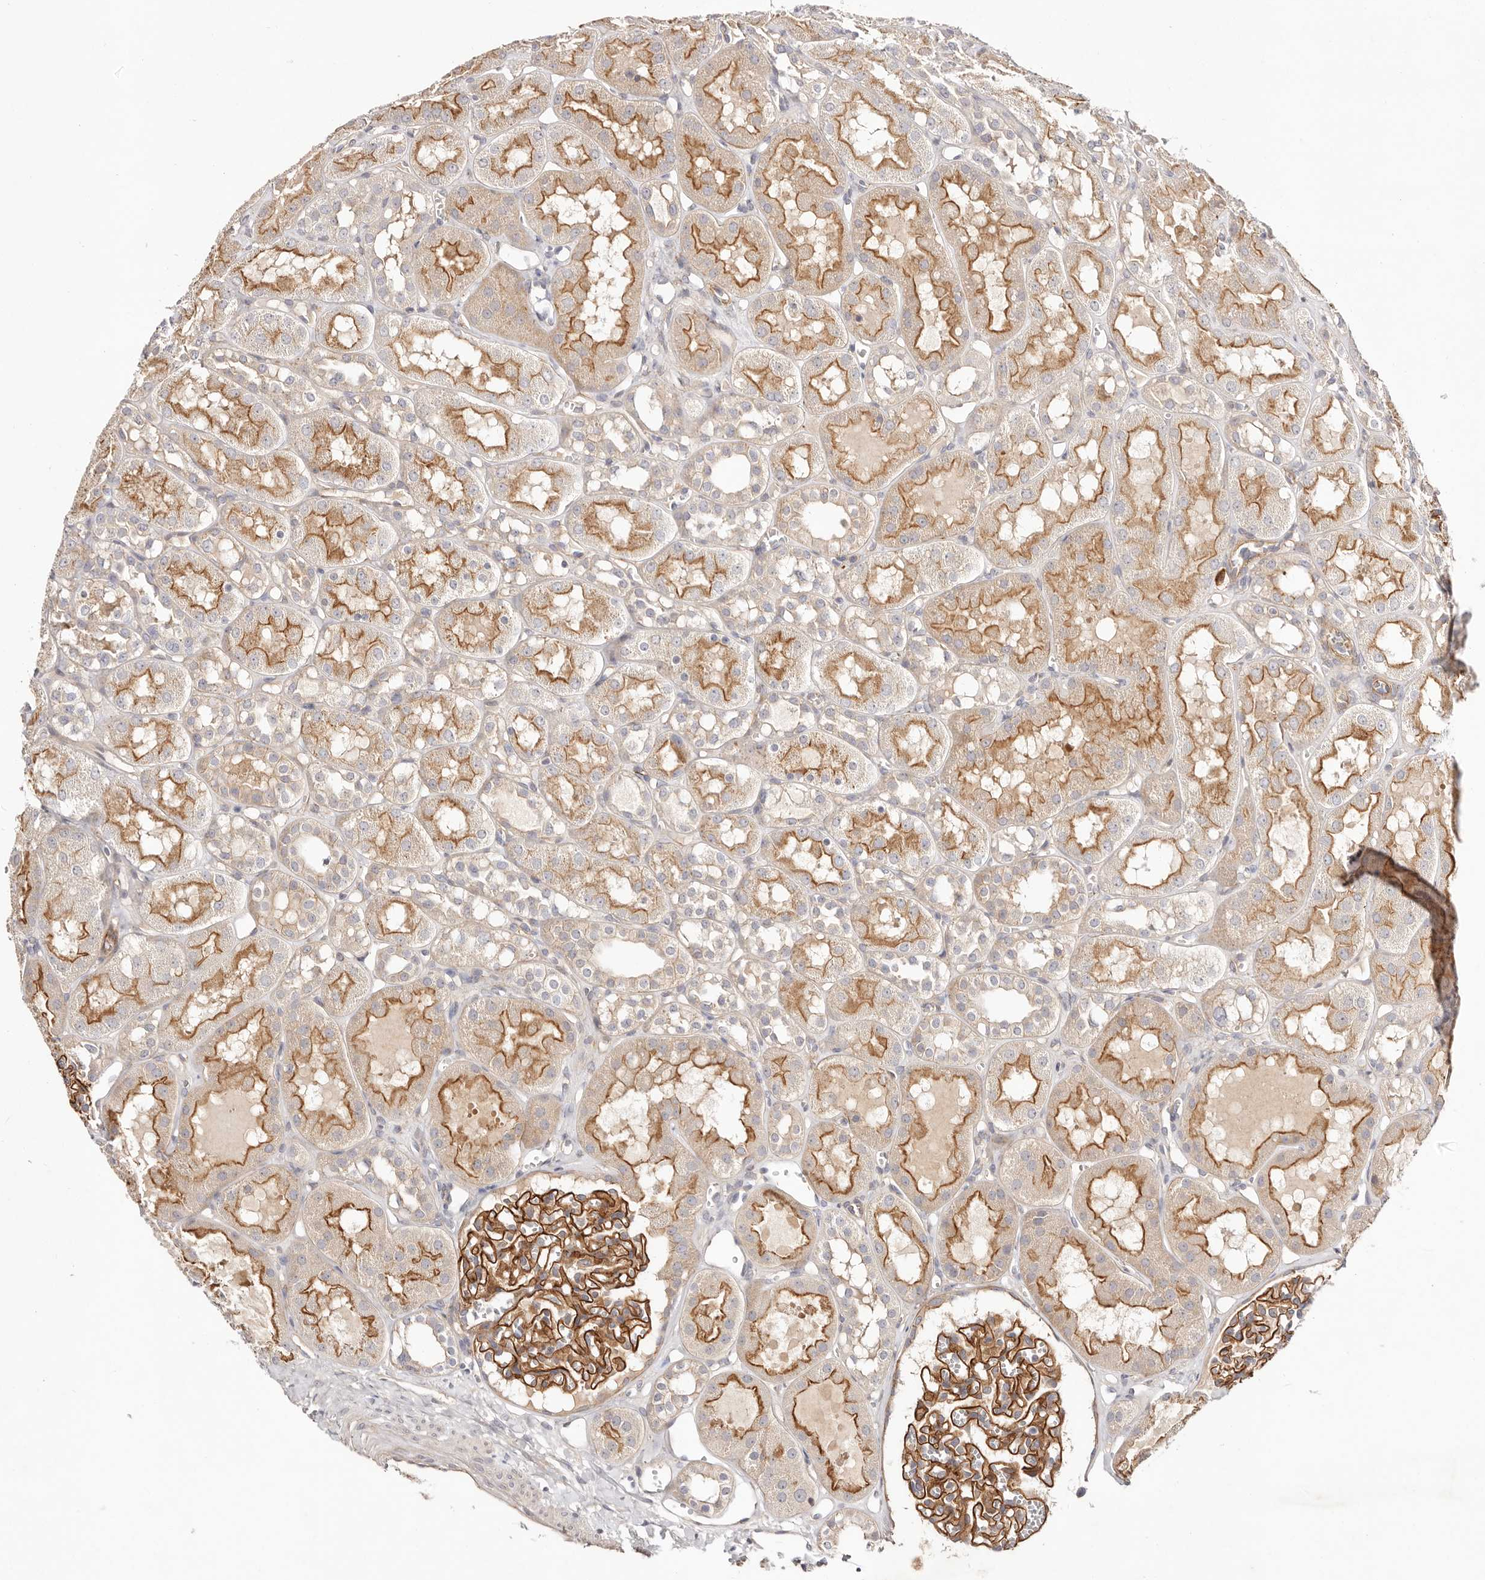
{"staining": {"intensity": "strong", "quantity": ">75%", "location": "cytoplasmic/membranous"}, "tissue": "kidney", "cell_type": "Cells in glomeruli", "image_type": "normal", "snomed": [{"axis": "morphology", "description": "Normal tissue, NOS"}, {"axis": "topography", "description": "Kidney"}], "caption": "A high-resolution histopathology image shows immunohistochemistry (IHC) staining of benign kidney, which displays strong cytoplasmic/membranous expression in about >75% of cells in glomeruli. (DAB (3,3'-diaminobenzidine) IHC with brightfield microscopy, high magnification).", "gene": "SLC35B2", "patient": {"sex": "male", "age": 16}}